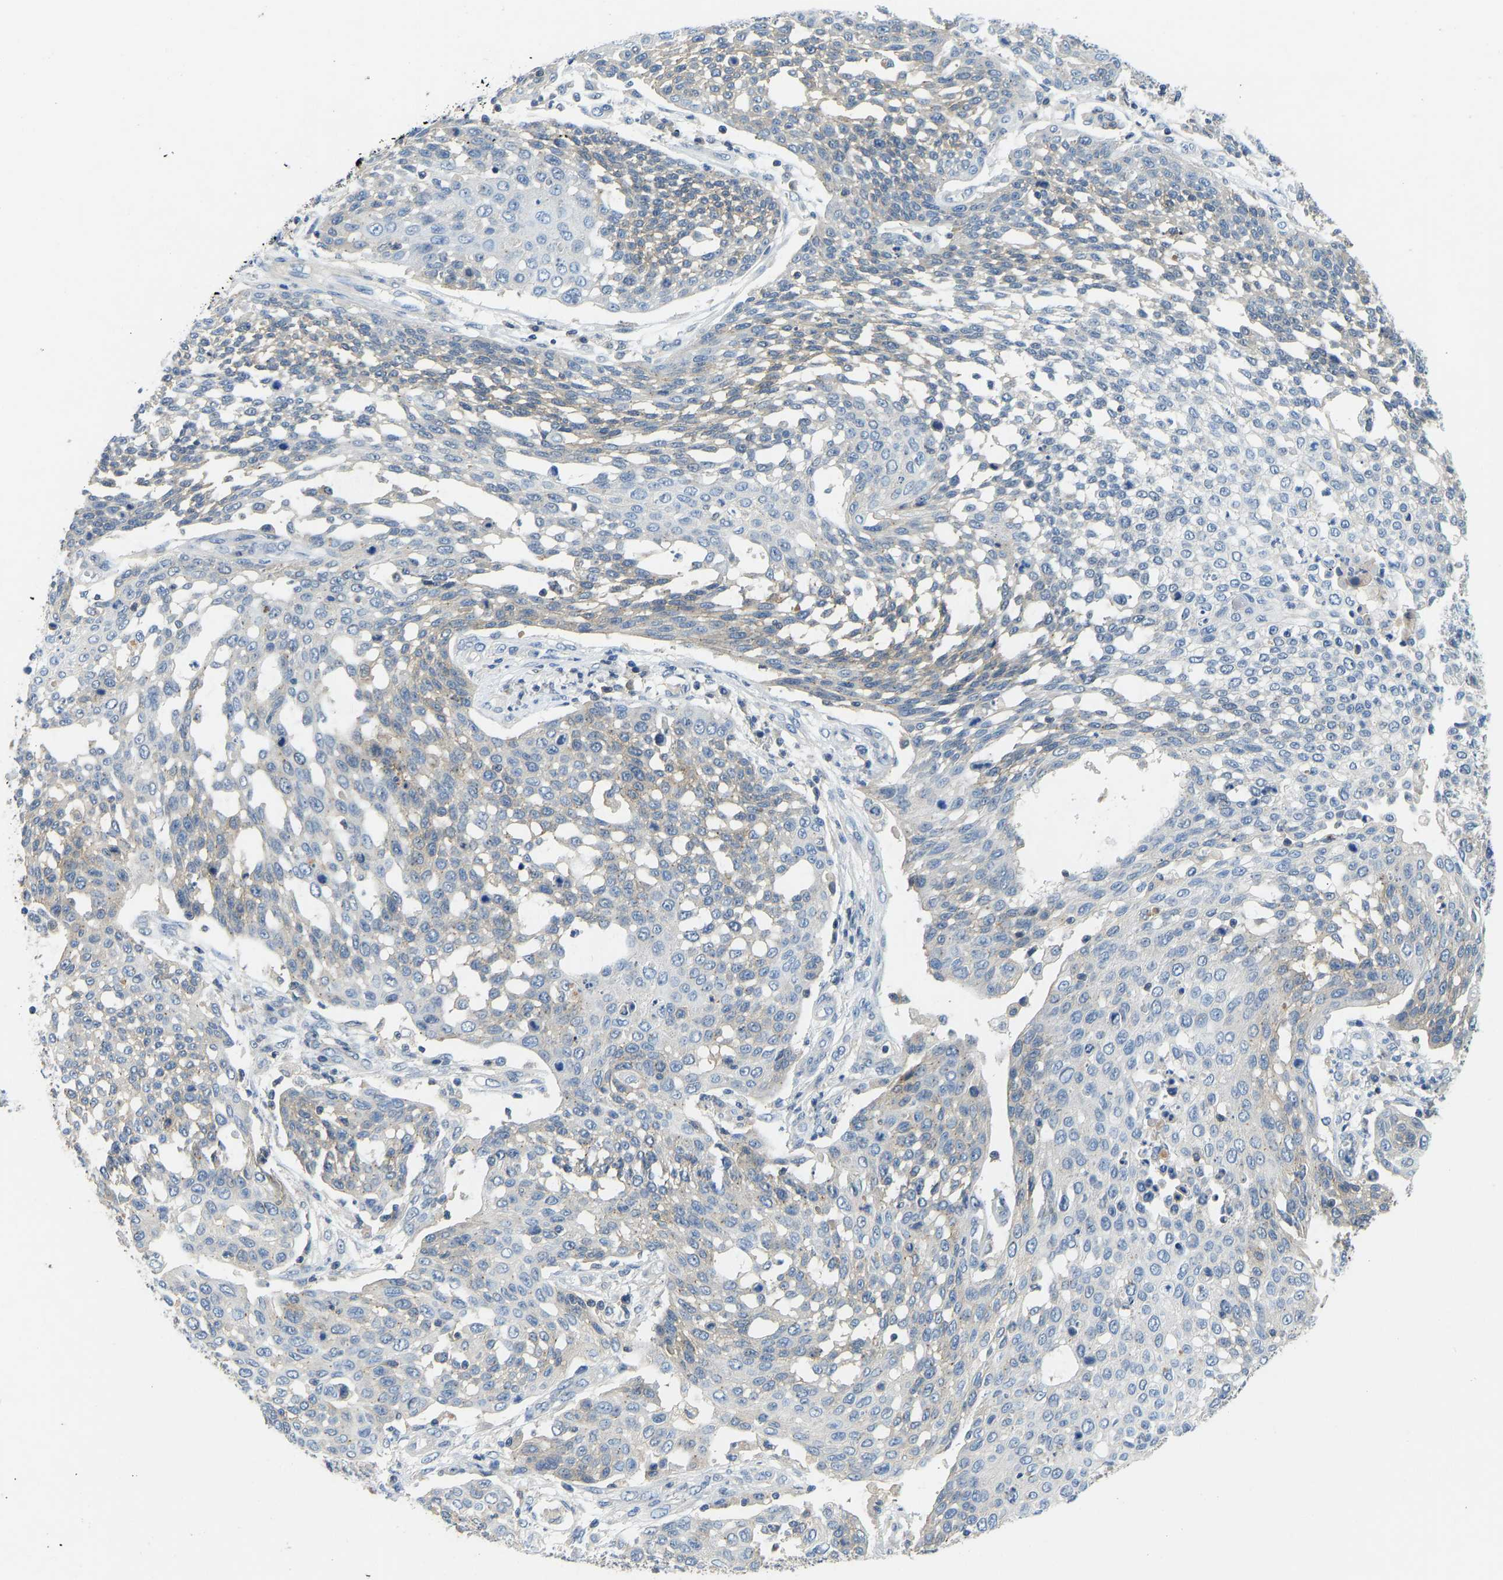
{"staining": {"intensity": "moderate", "quantity": "<25%", "location": "cytoplasmic/membranous"}, "tissue": "cervical cancer", "cell_type": "Tumor cells", "image_type": "cancer", "snomed": [{"axis": "morphology", "description": "Squamous cell carcinoma, NOS"}, {"axis": "topography", "description": "Cervix"}], "caption": "Cervical cancer (squamous cell carcinoma) stained for a protein (brown) shows moderate cytoplasmic/membranous positive expression in about <25% of tumor cells.", "gene": "NDRG3", "patient": {"sex": "female", "age": 34}}